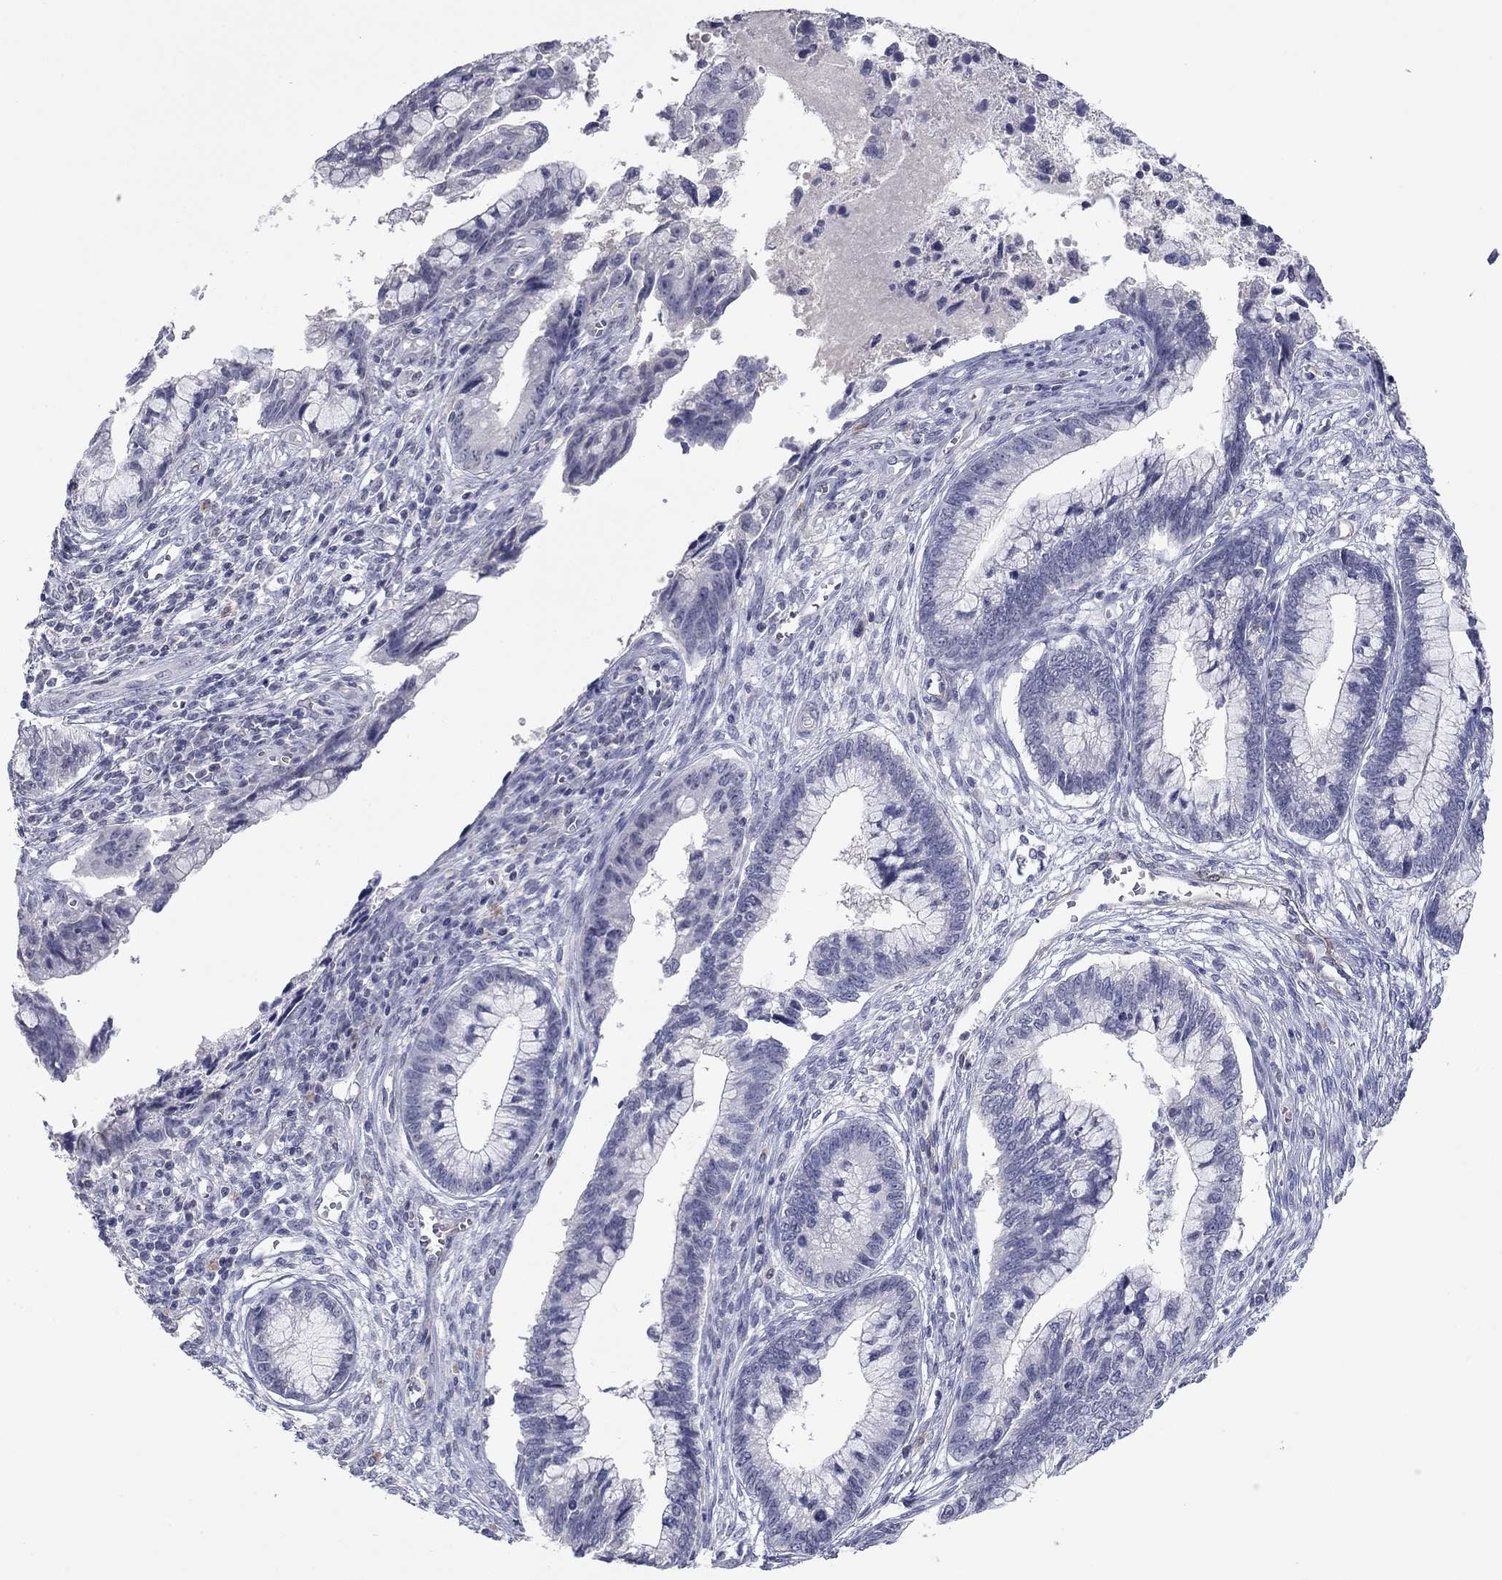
{"staining": {"intensity": "negative", "quantity": "none", "location": "none"}, "tissue": "cervical cancer", "cell_type": "Tumor cells", "image_type": "cancer", "snomed": [{"axis": "morphology", "description": "Adenocarcinoma, NOS"}, {"axis": "topography", "description": "Cervix"}], "caption": "Immunohistochemistry photomicrograph of cervical cancer stained for a protein (brown), which exhibits no expression in tumor cells.", "gene": "IP6K3", "patient": {"sex": "female", "age": 44}}